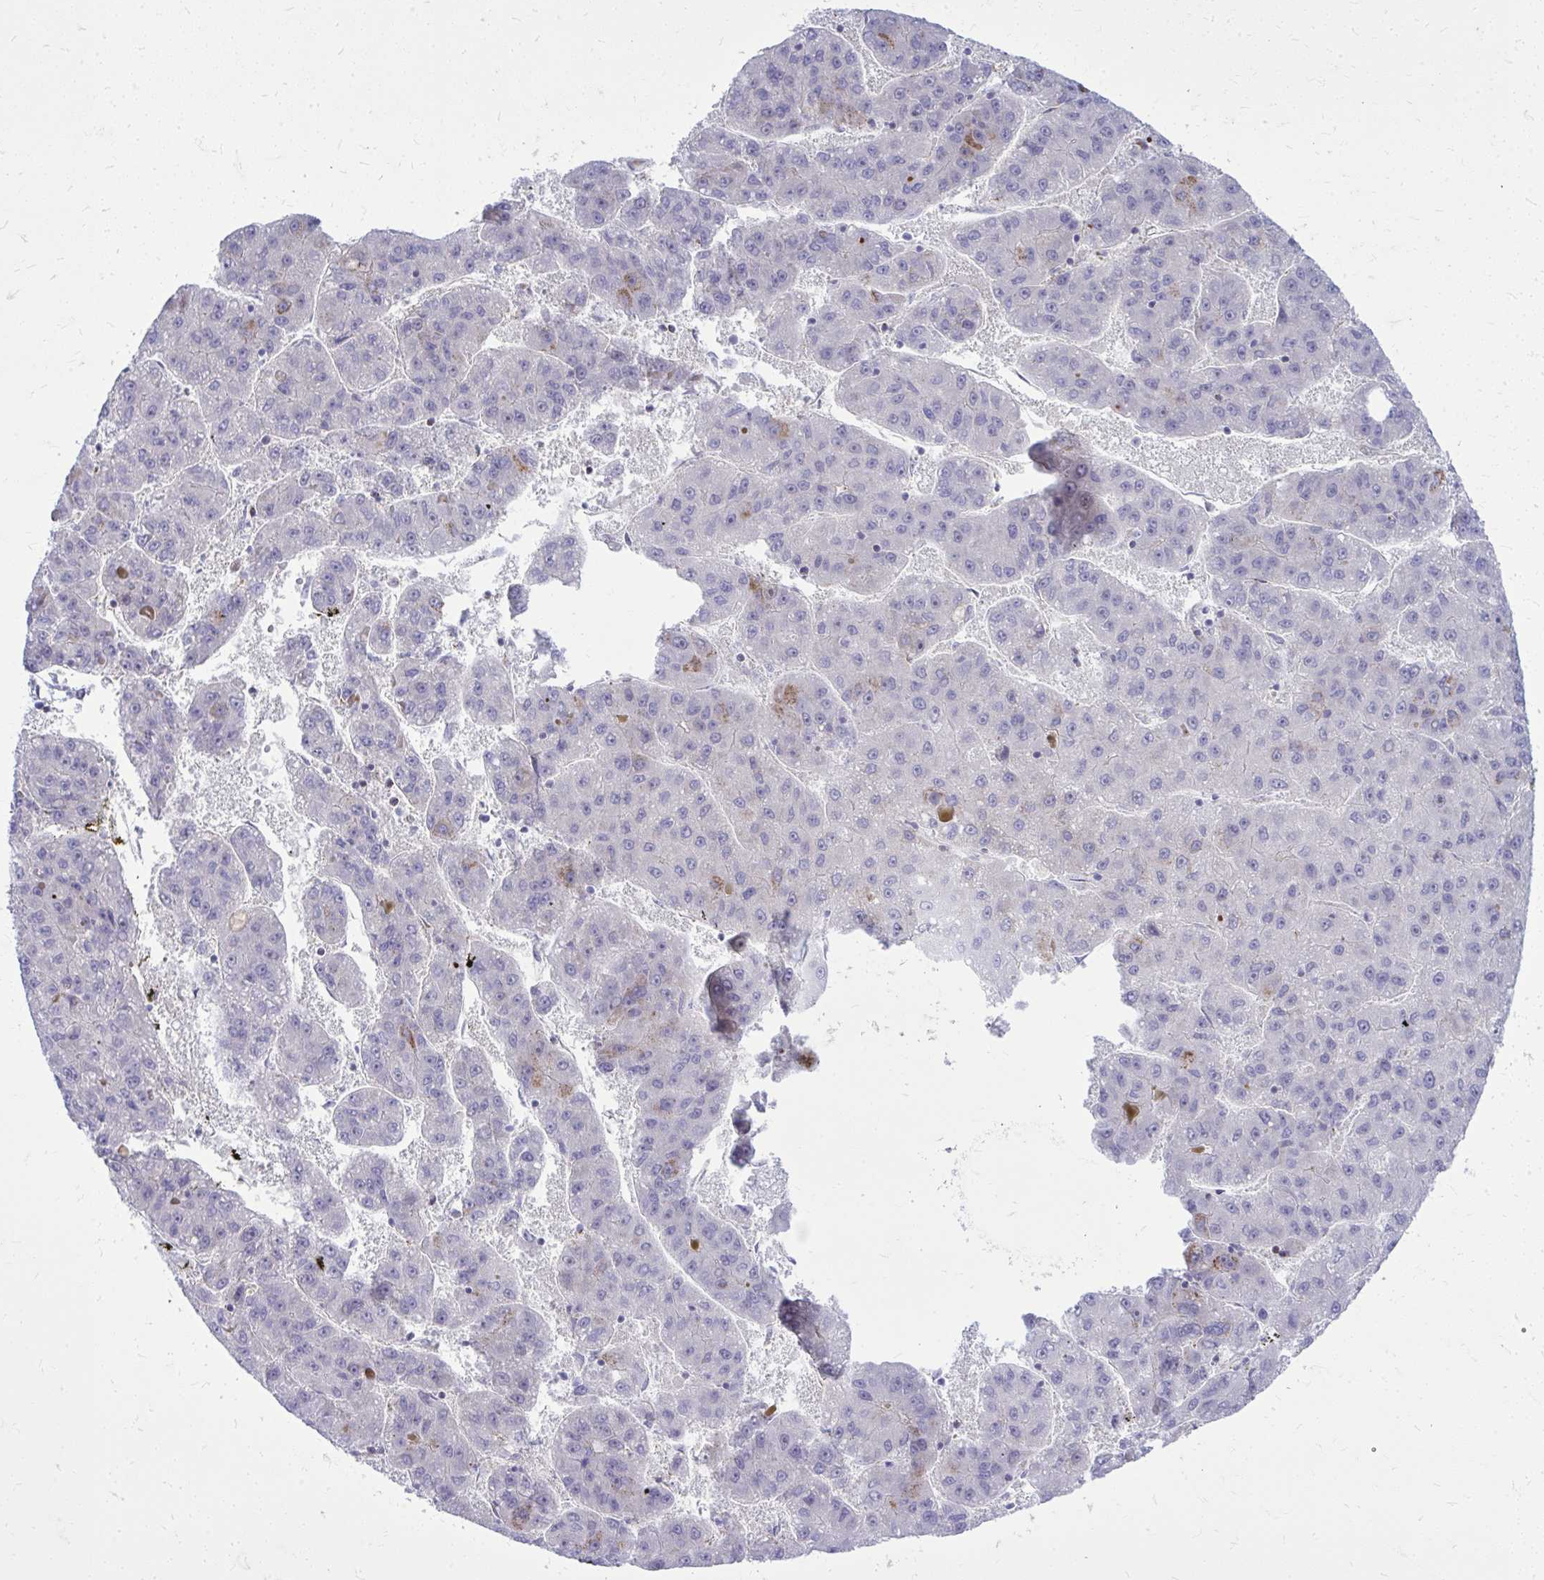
{"staining": {"intensity": "moderate", "quantity": "<25%", "location": "cytoplasmic/membranous"}, "tissue": "liver cancer", "cell_type": "Tumor cells", "image_type": "cancer", "snomed": [{"axis": "morphology", "description": "Carcinoma, Hepatocellular, NOS"}, {"axis": "topography", "description": "Liver"}], "caption": "A high-resolution photomicrograph shows immunohistochemistry (IHC) staining of liver hepatocellular carcinoma, which demonstrates moderate cytoplasmic/membranous positivity in approximately <25% of tumor cells.", "gene": "ZNF362", "patient": {"sex": "female", "age": 82}}